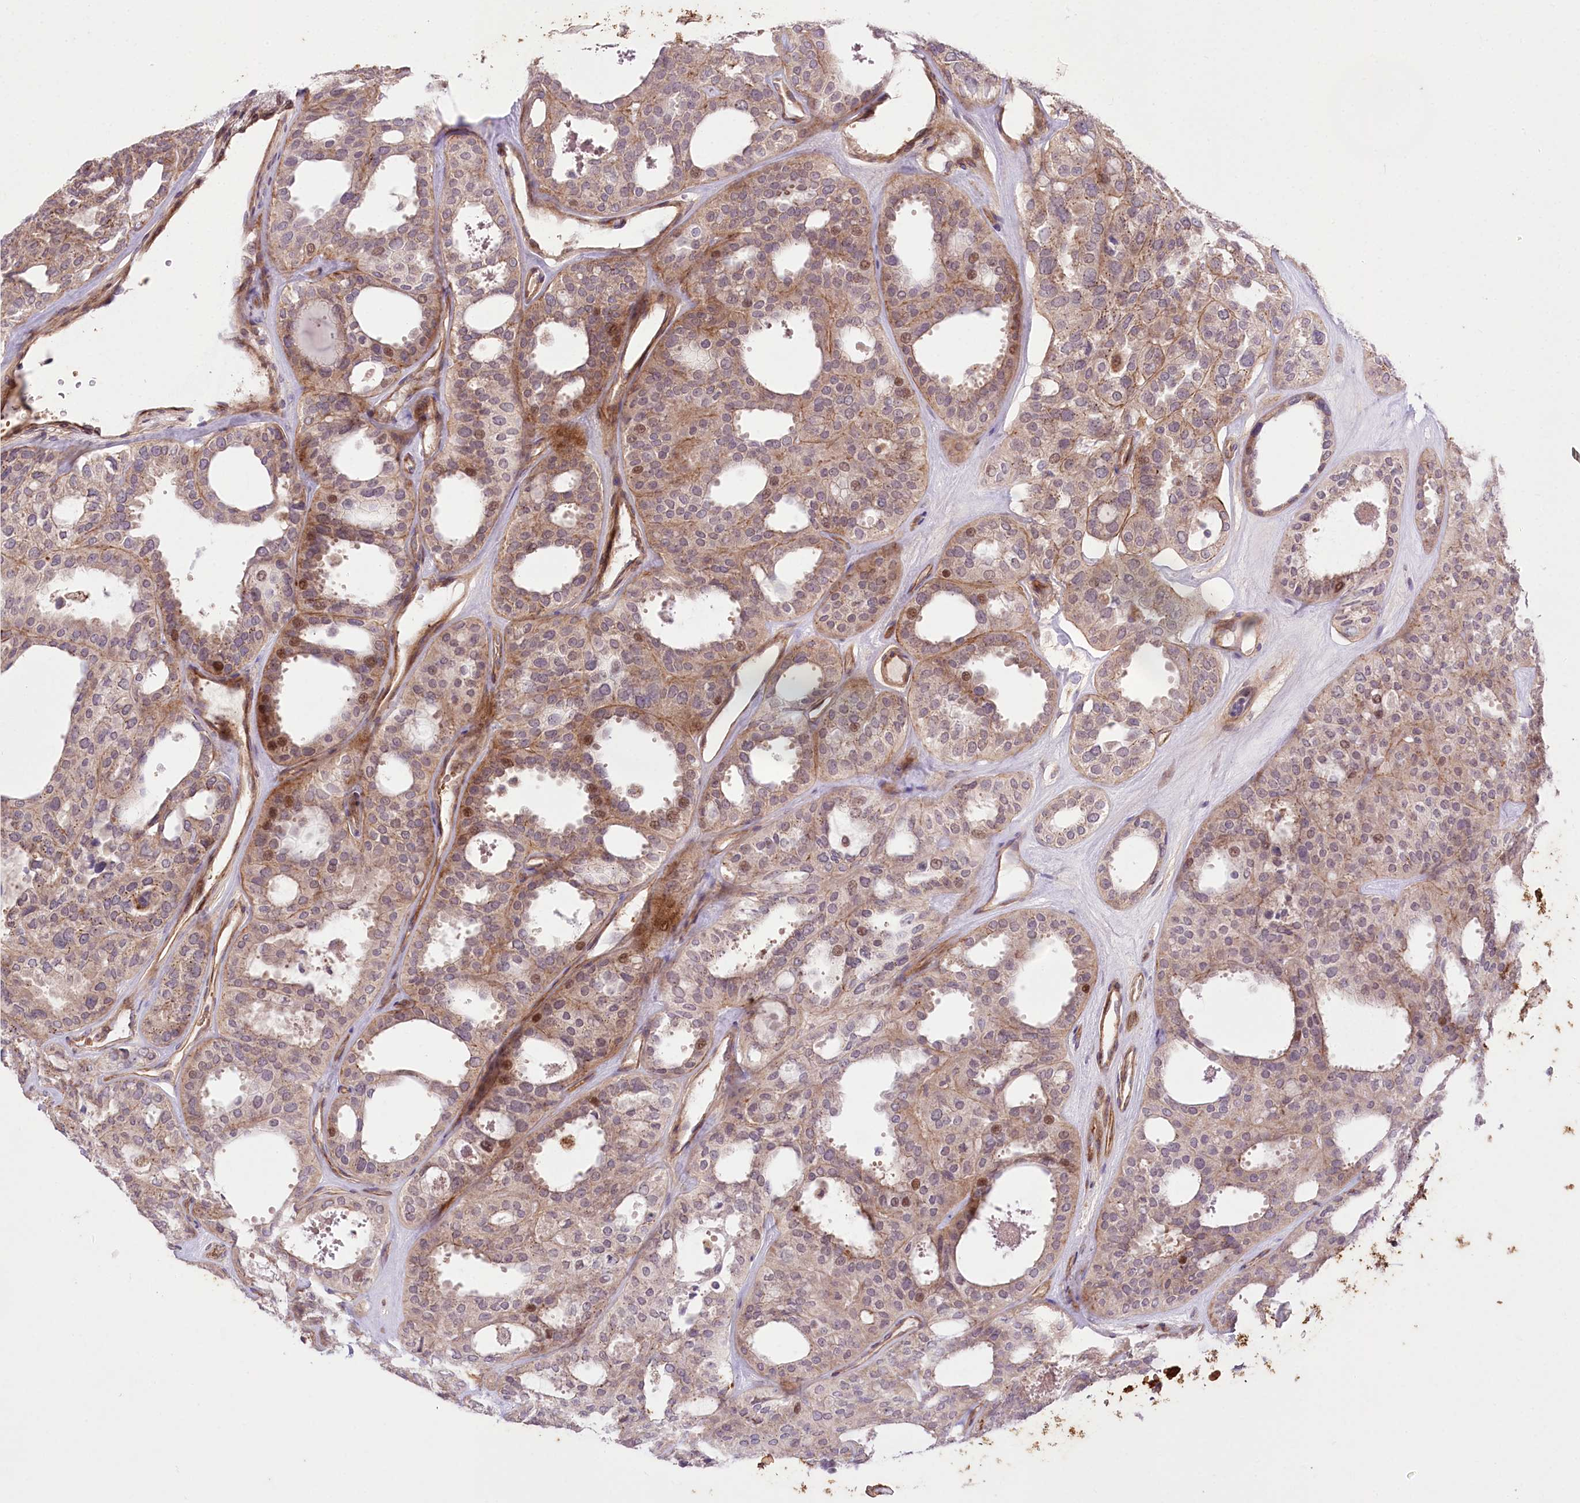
{"staining": {"intensity": "moderate", "quantity": "<25%", "location": "nuclear"}, "tissue": "thyroid cancer", "cell_type": "Tumor cells", "image_type": "cancer", "snomed": [{"axis": "morphology", "description": "Follicular adenoma carcinoma, NOS"}, {"axis": "topography", "description": "Thyroid gland"}], "caption": "DAB (3,3'-diaminobenzidine) immunohistochemical staining of human thyroid cancer displays moderate nuclear protein expression in about <25% of tumor cells.", "gene": "TRUB1", "patient": {"sex": "male", "age": 75}}